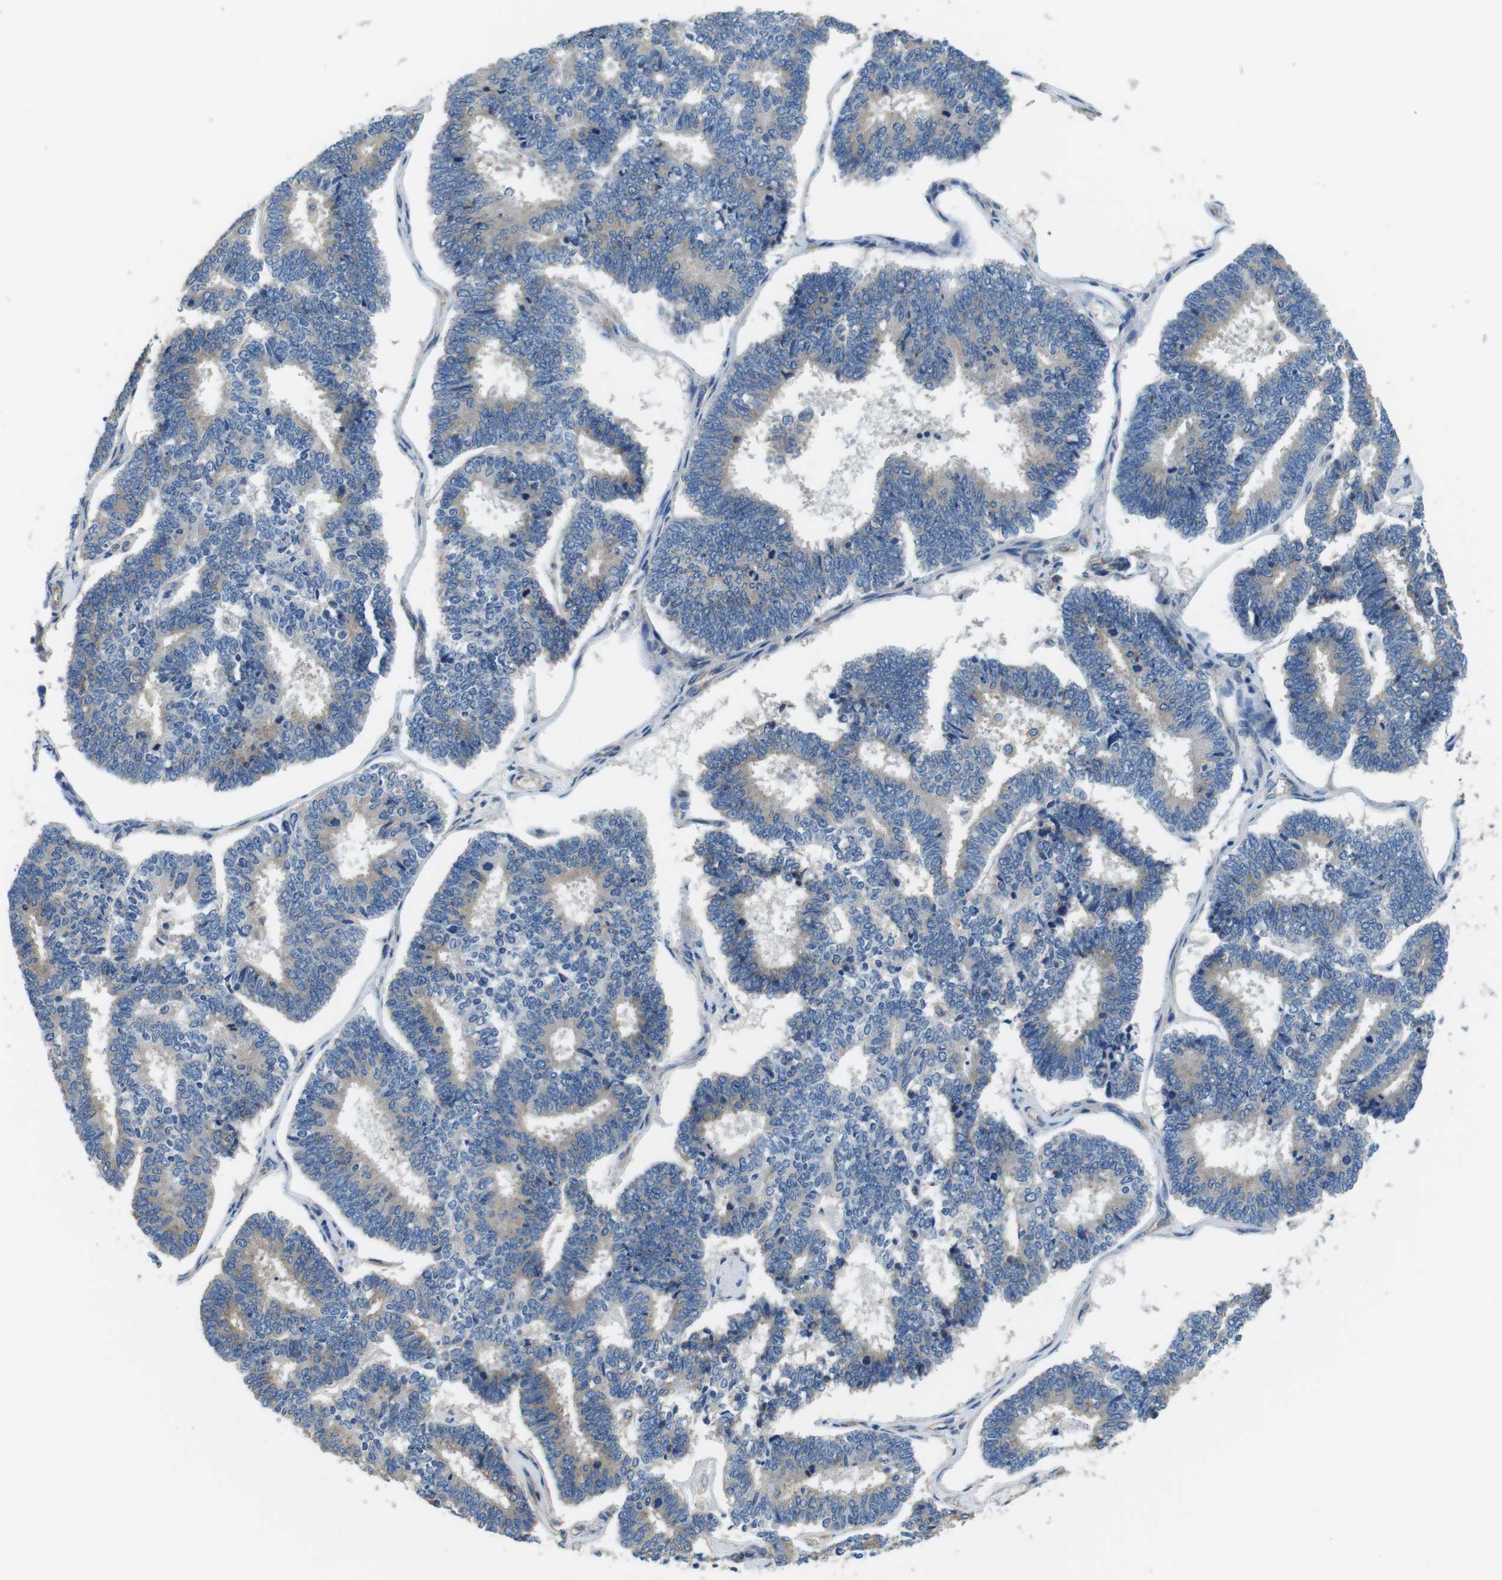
{"staining": {"intensity": "weak", "quantity": "25%-75%", "location": "cytoplasmic/membranous"}, "tissue": "endometrial cancer", "cell_type": "Tumor cells", "image_type": "cancer", "snomed": [{"axis": "morphology", "description": "Adenocarcinoma, NOS"}, {"axis": "topography", "description": "Endometrium"}], "caption": "Tumor cells exhibit low levels of weak cytoplasmic/membranous positivity in approximately 25%-75% of cells in human endometrial cancer (adenocarcinoma). The protein of interest is stained brown, and the nuclei are stained in blue (DAB (3,3'-diaminobenzidine) IHC with brightfield microscopy, high magnification).", "gene": "DENND4C", "patient": {"sex": "female", "age": 70}}